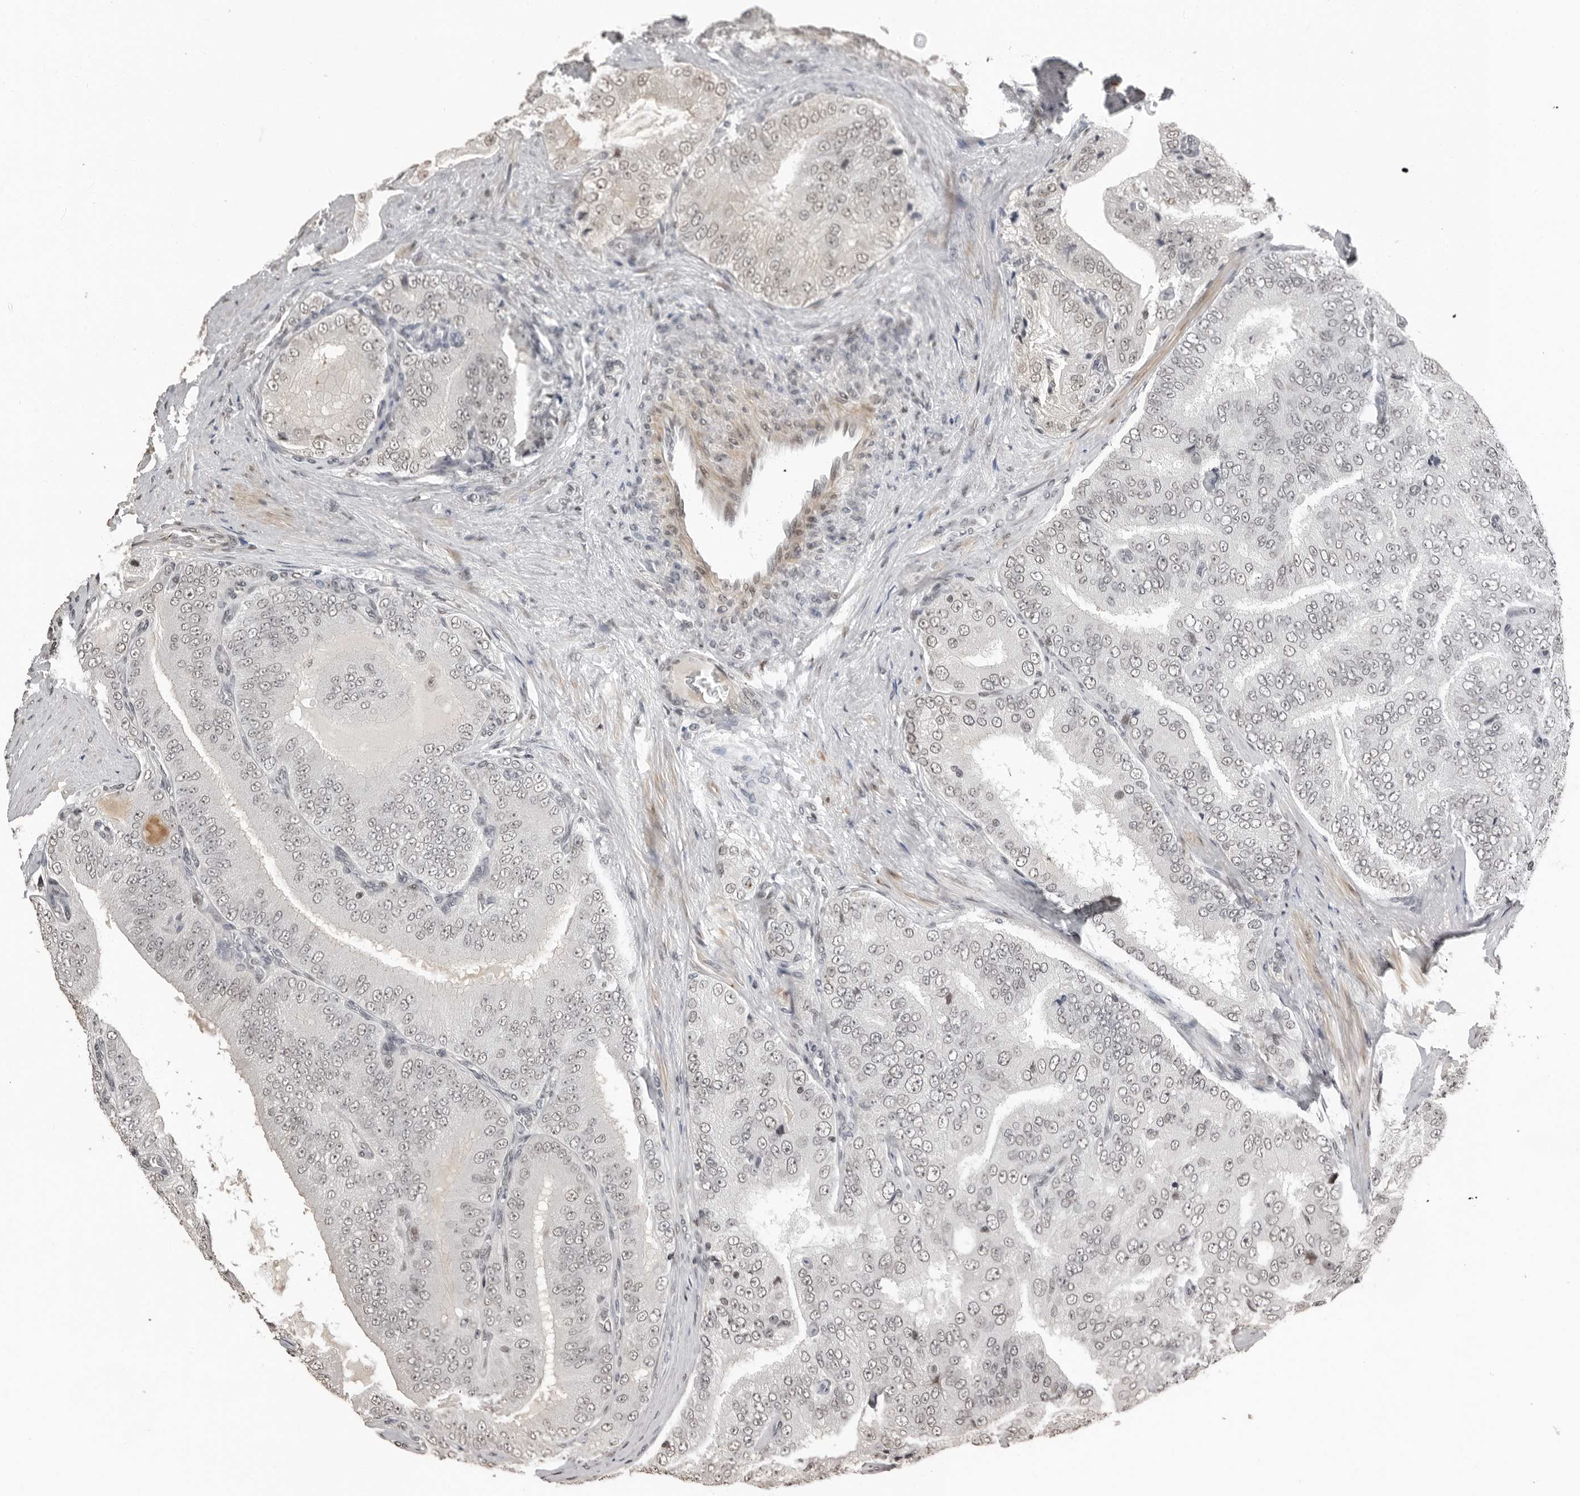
{"staining": {"intensity": "negative", "quantity": "none", "location": "none"}, "tissue": "prostate cancer", "cell_type": "Tumor cells", "image_type": "cancer", "snomed": [{"axis": "morphology", "description": "Adenocarcinoma, High grade"}, {"axis": "topography", "description": "Prostate"}], "caption": "Prostate cancer (adenocarcinoma (high-grade)) stained for a protein using immunohistochemistry (IHC) reveals no expression tumor cells.", "gene": "ORC1", "patient": {"sex": "male", "age": 58}}